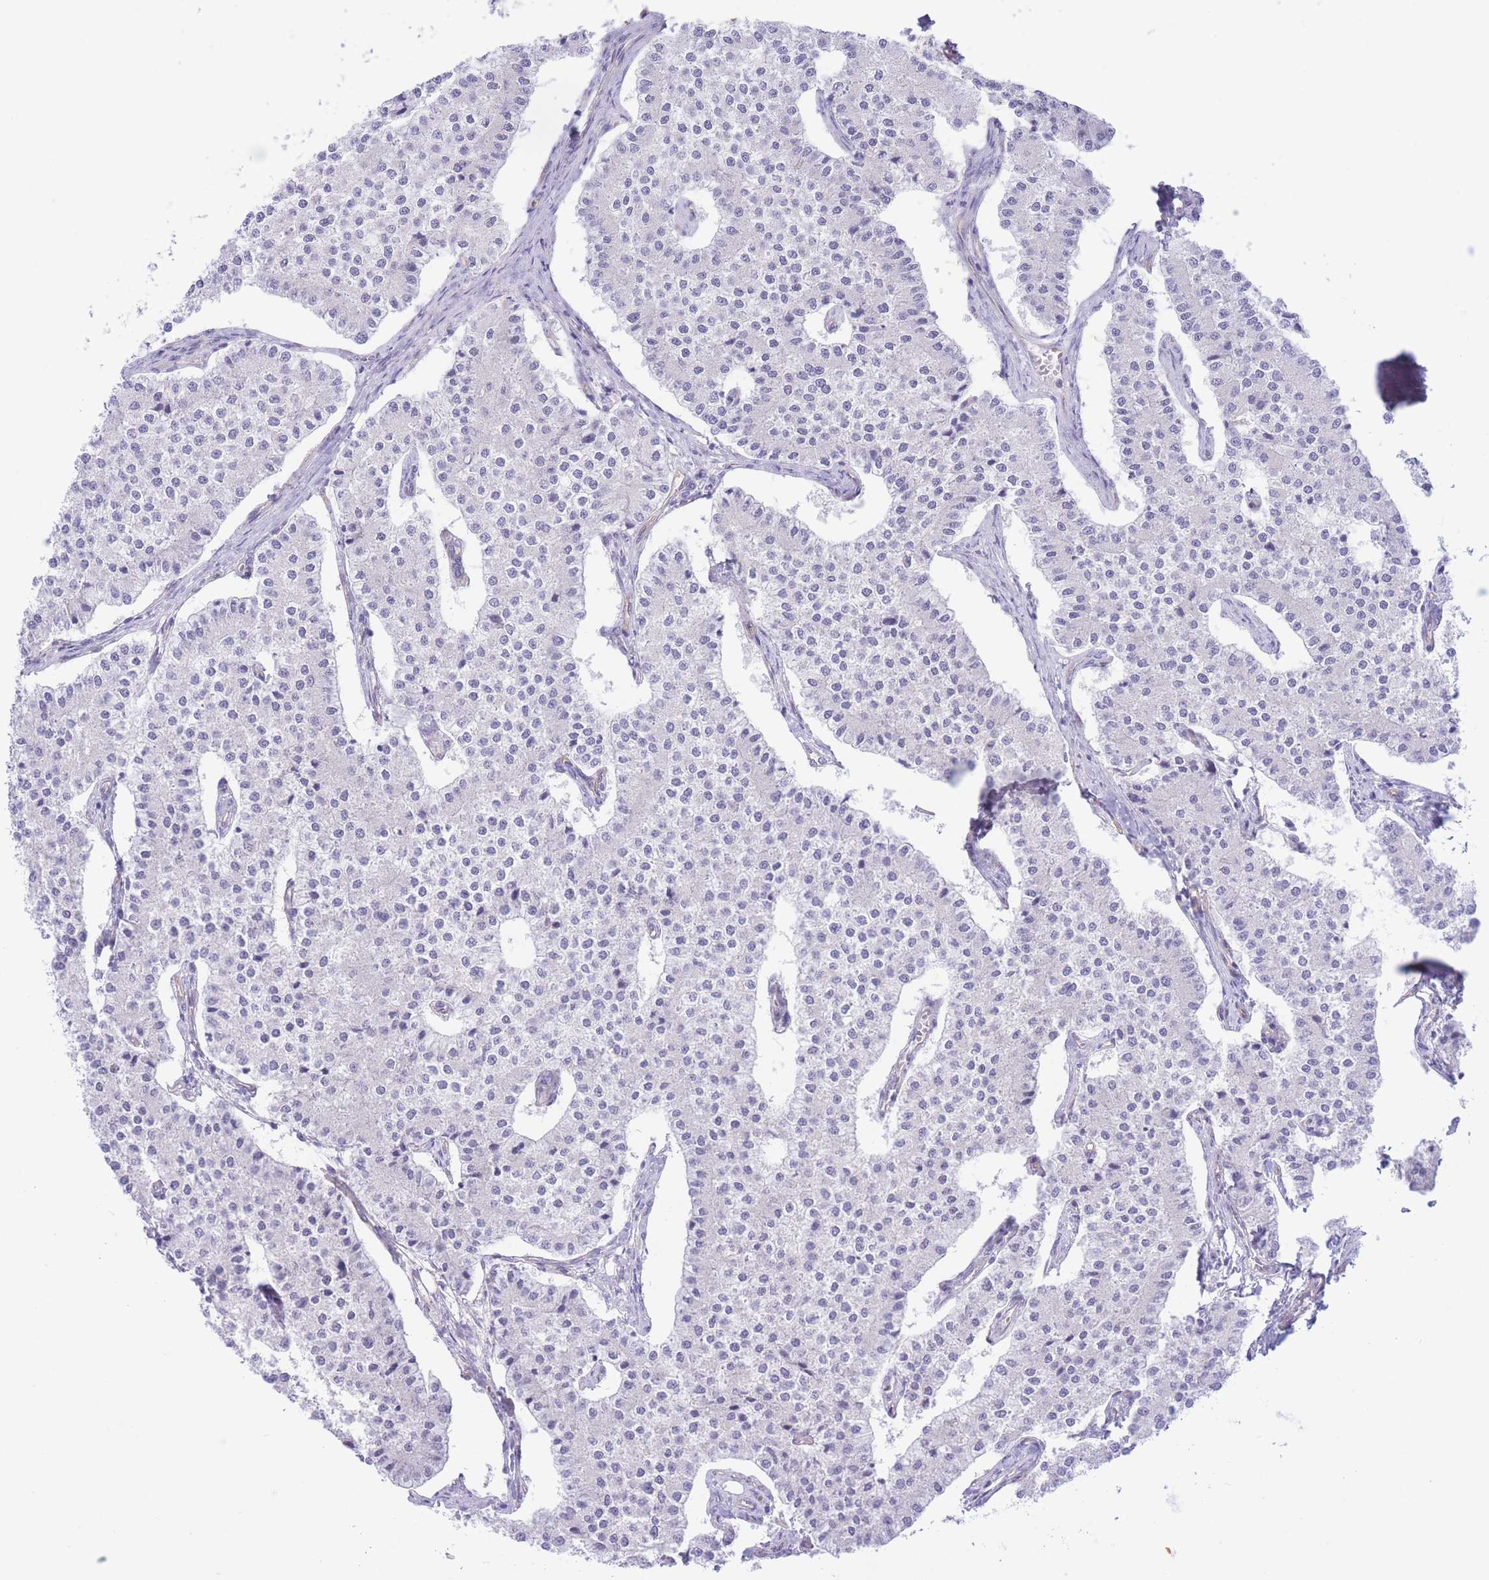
{"staining": {"intensity": "negative", "quantity": "none", "location": "none"}, "tissue": "carcinoid", "cell_type": "Tumor cells", "image_type": "cancer", "snomed": [{"axis": "morphology", "description": "Carcinoid, malignant, NOS"}, {"axis": "topography", "description": "Colon"}], "caption": "IHC micrograph of neoplastic tissue: carcinoid stained with DAB (3,3'-diaminobenzidine) reveals no significant protein staining in tumor cells.", "gene": "MRPS31", "patient": {"sex": "female", "age": 52}}